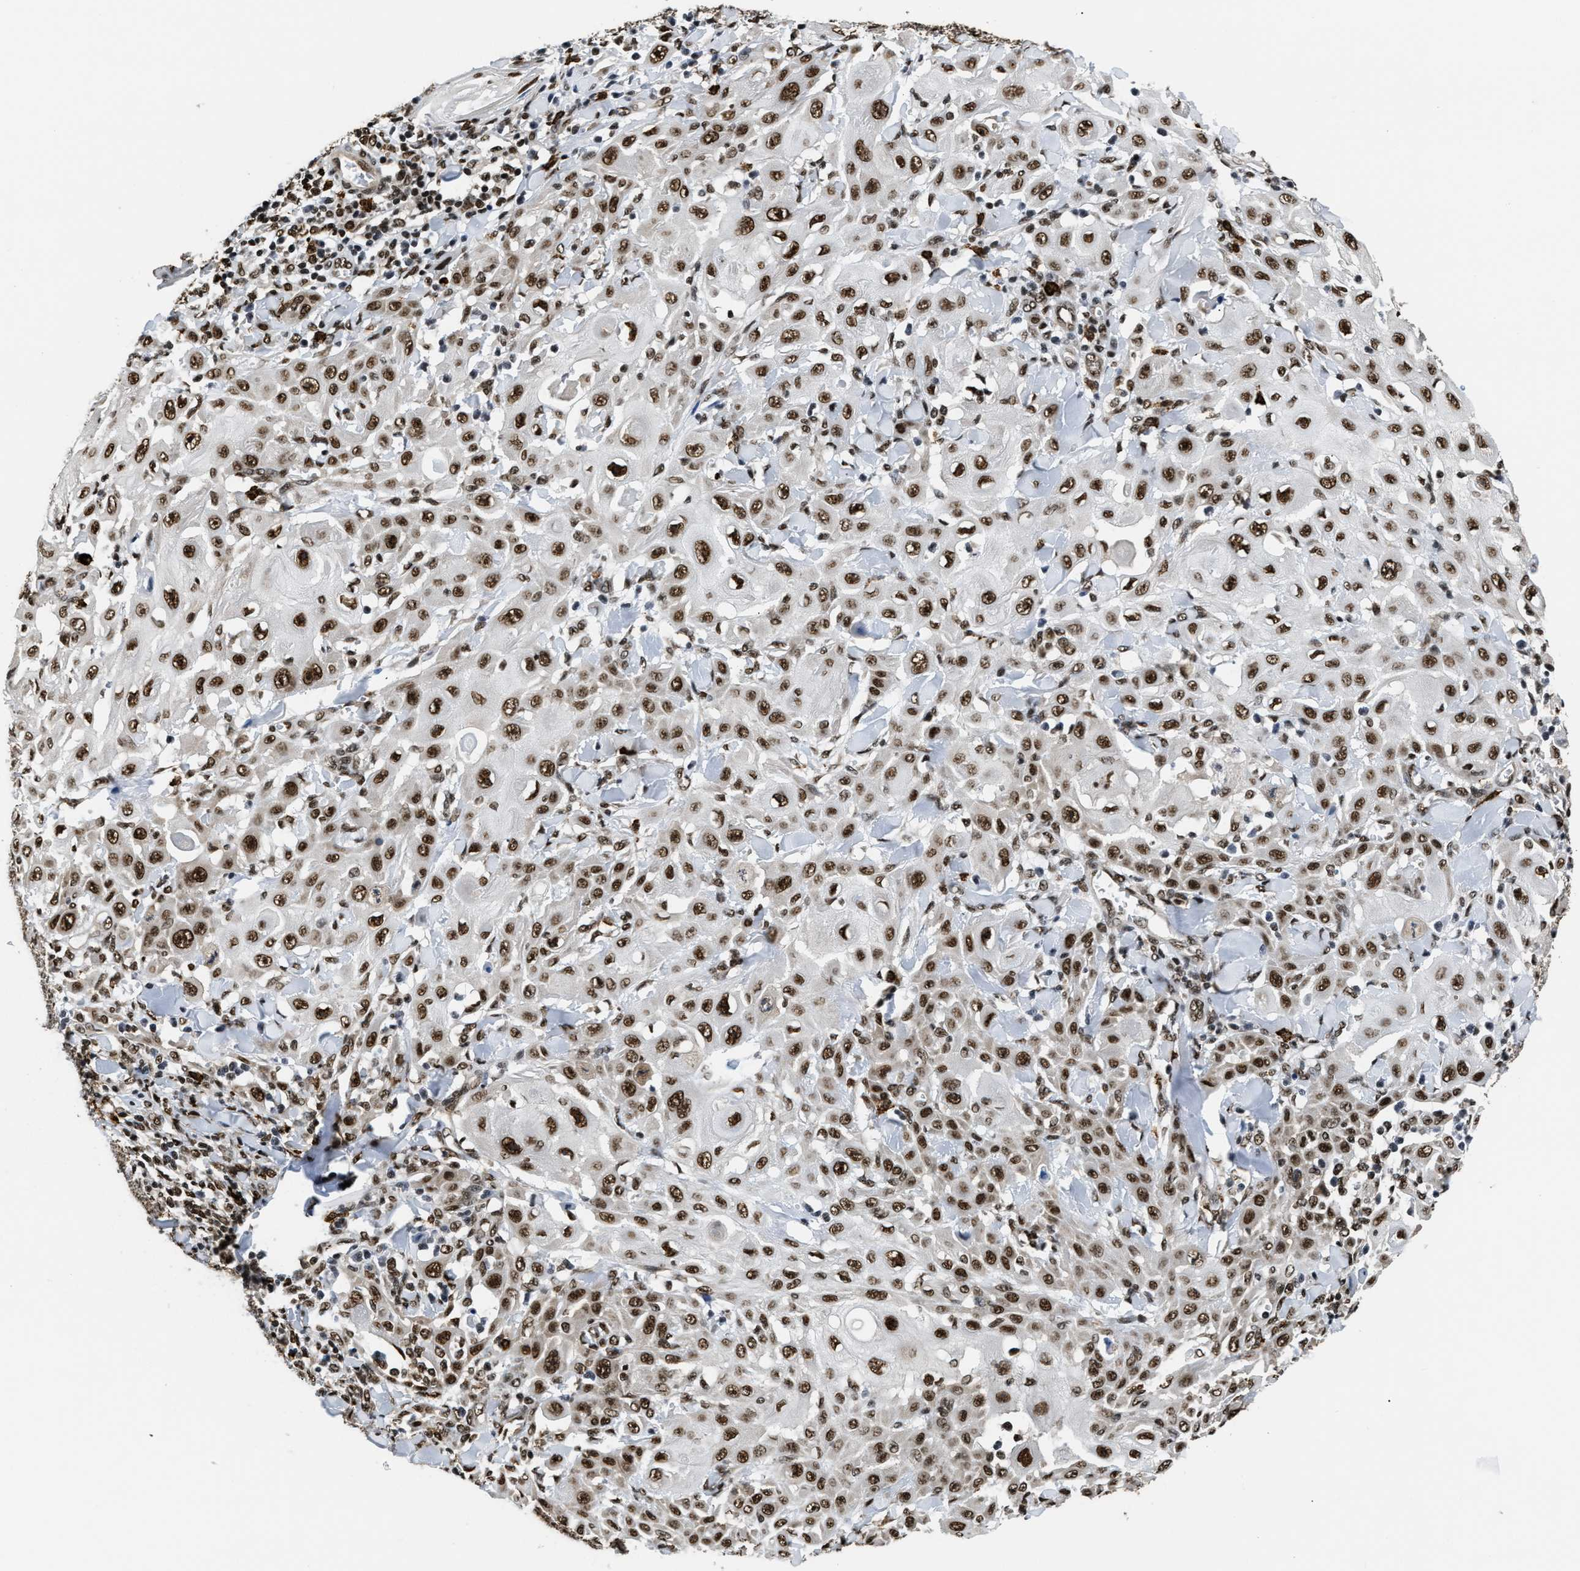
{"staining": {"intensity": "strong", "quantity": ">75%", "location": "nuclear"}, "tissue": "skin cancer", "cell_type": "Tumor cells", "image_type": "cancer", "snomed": [{"axis": "morphology", "description": "Squamous cell carcinoma, NOS"}, {"axis": "topography", "description": "Skin"}], "caption": "Immunohistochemistry photomicrograph of neoplastic tissue: human skin cancer (squamous cell carcinoma) stained using immunohistochemistry (IHC) demonstrates high levels of strong protein expression localized specifically in the nuclear of tumor cells, appearing as a nuclear brown color.", "gene": "CCNDBP1", "patient": {"sex": "male", "age": 24}}